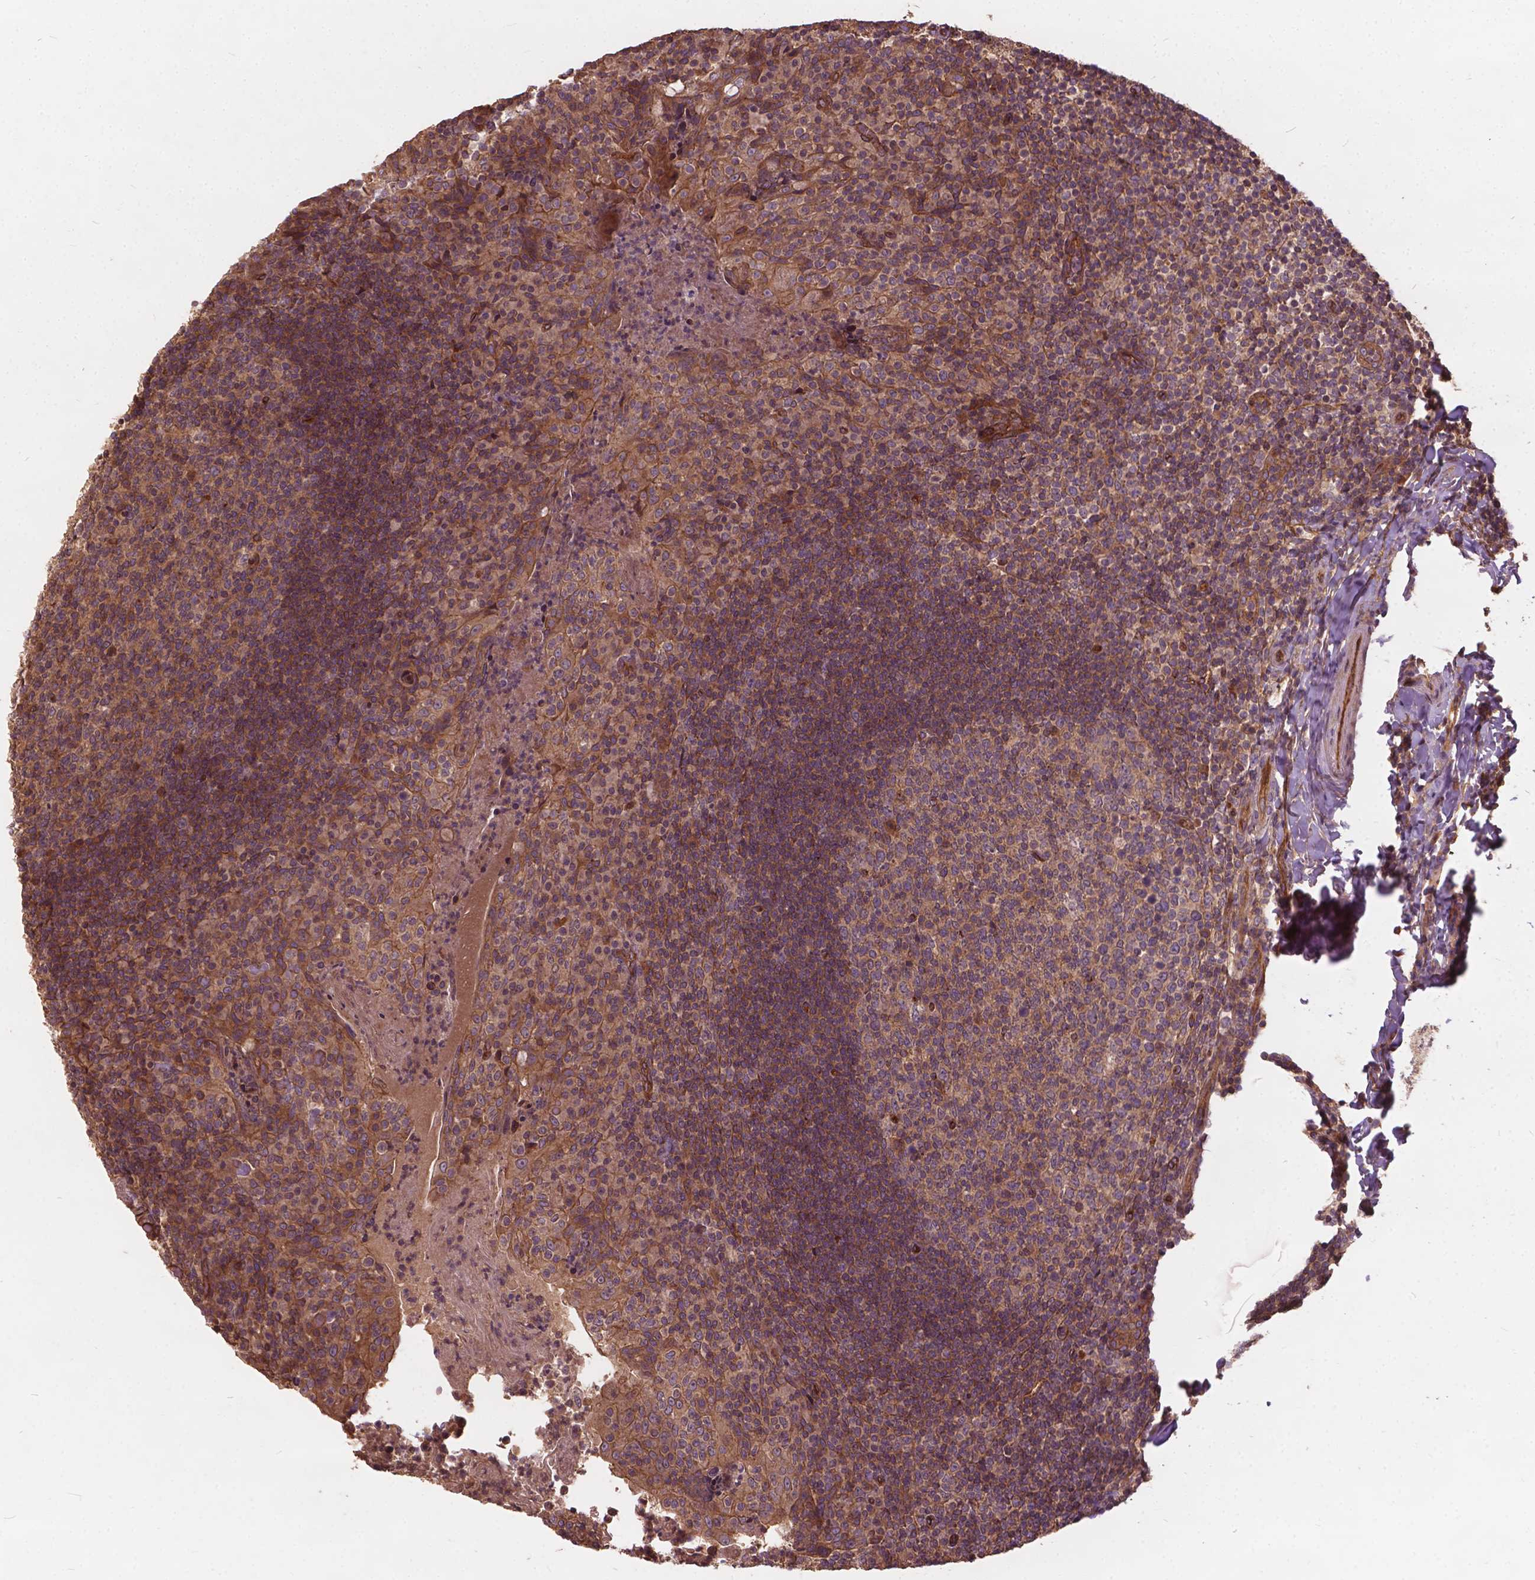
{"staining": {"intensity": "weak", "quantity": "<25%", "location": "cytoplasmic/membranous"}, "tissue": "tonsil", "cell_type": "Germinal center cells", "image_type": "normal", "snomed": [{"axis": "morphology", "description": "Normal tissue, NOS"}, {"axis": "topography", "description": "Tonsil"}], "caption": "IHC photomicrograph of benign tonsil: tonsil stained with DAB shows no significant protein positivity in germinal center cells.", "gene": "UBXN2A", "patient": {"sex": "female", "age": 10}}